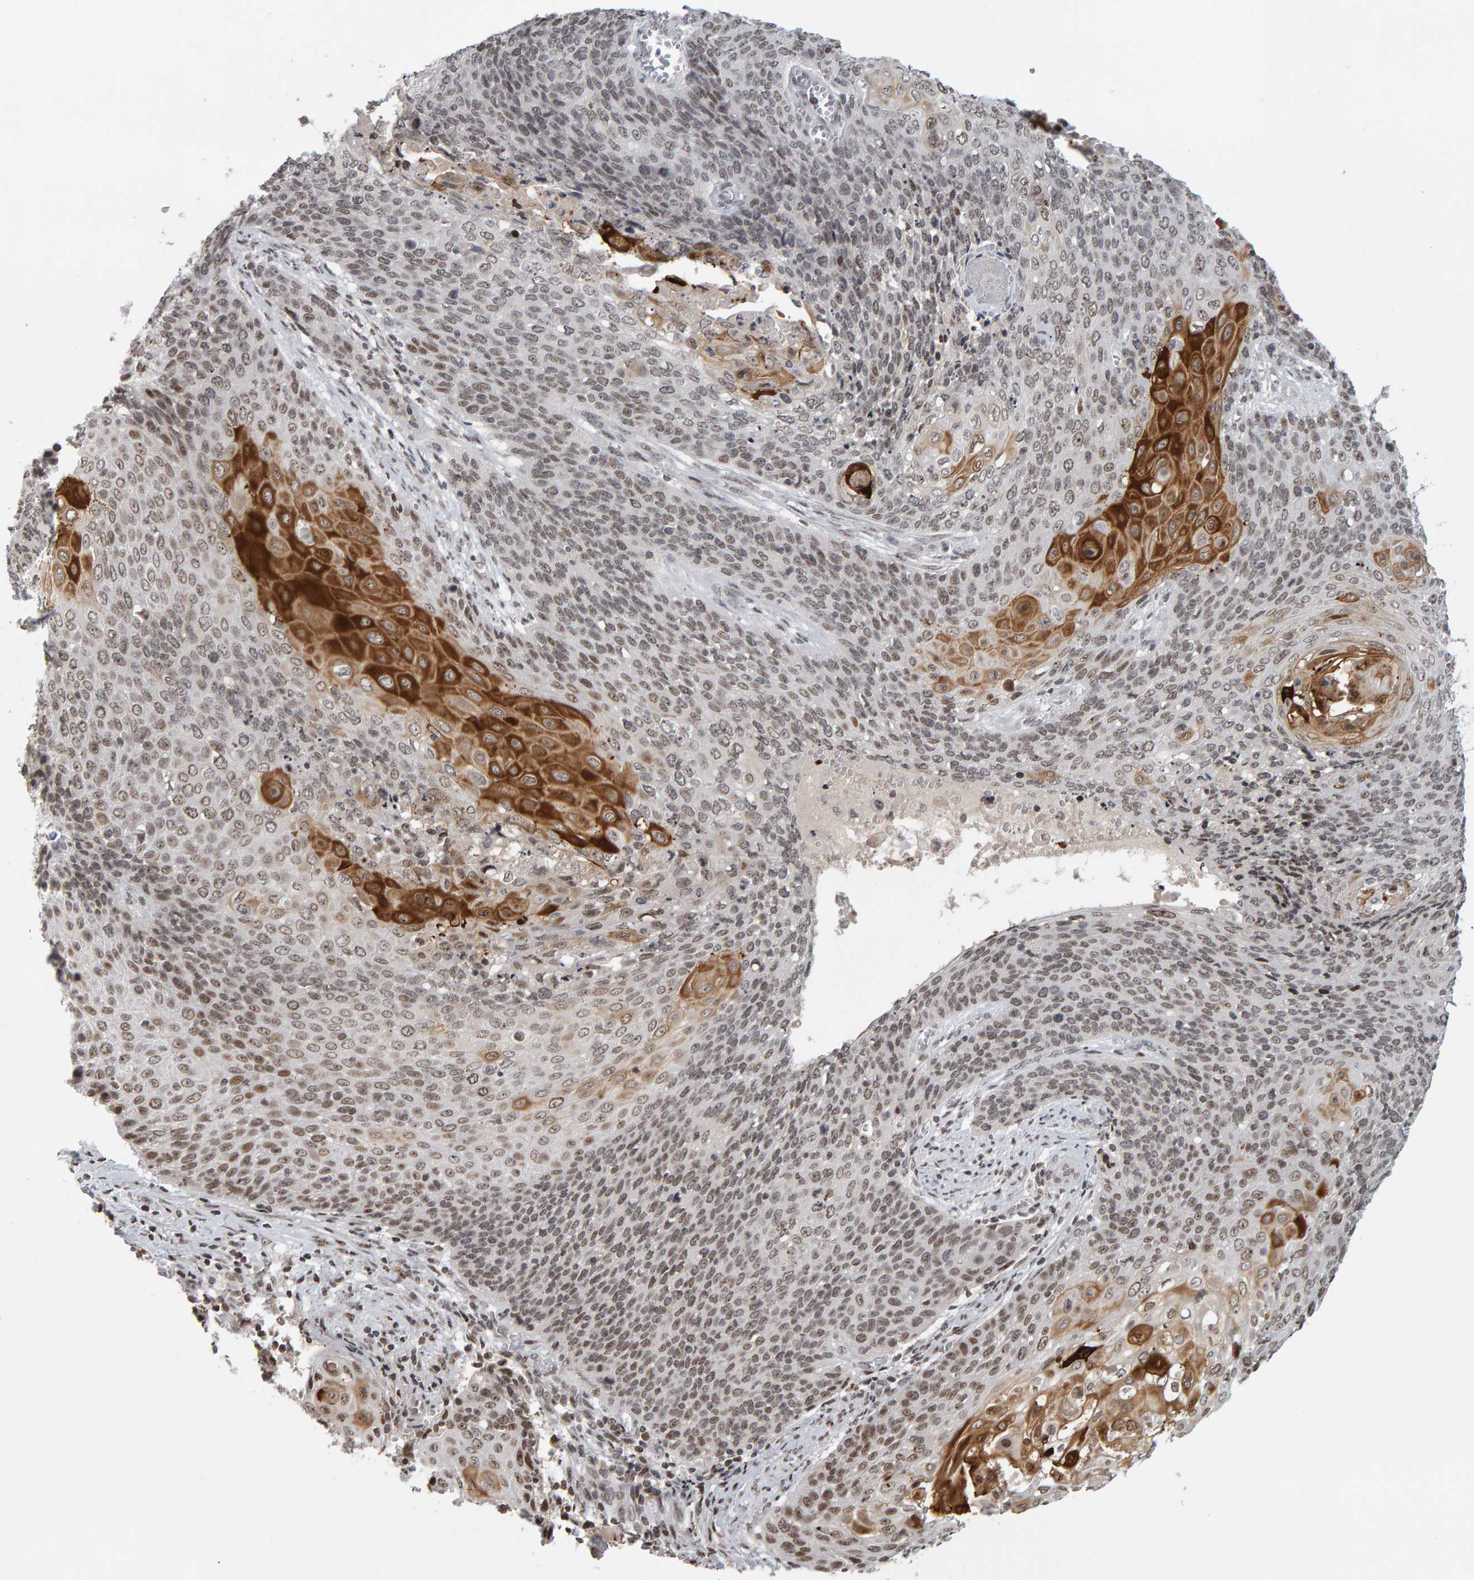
{"staining": {"intensity": "strong", "quantity": "<25%", "location": "cytoplasmic/membranous,nuclear"}, "tissue": "cervical cancer", "cell_type": "Tumor cells", "image_type": "cancer", "snomed": [{"axis": "morphology", "description": "Squamous cell carcinoma, NOS"}, {"axis": "topography", "description": "Cervix"}], "caption": "Strong cytoplasmic/membranous and nuclear expression is appreciated in about <25% of tumor cells in cervical cancer.", "gene": "TRAM1", "patient": {"sex": "female", "age": 39}}